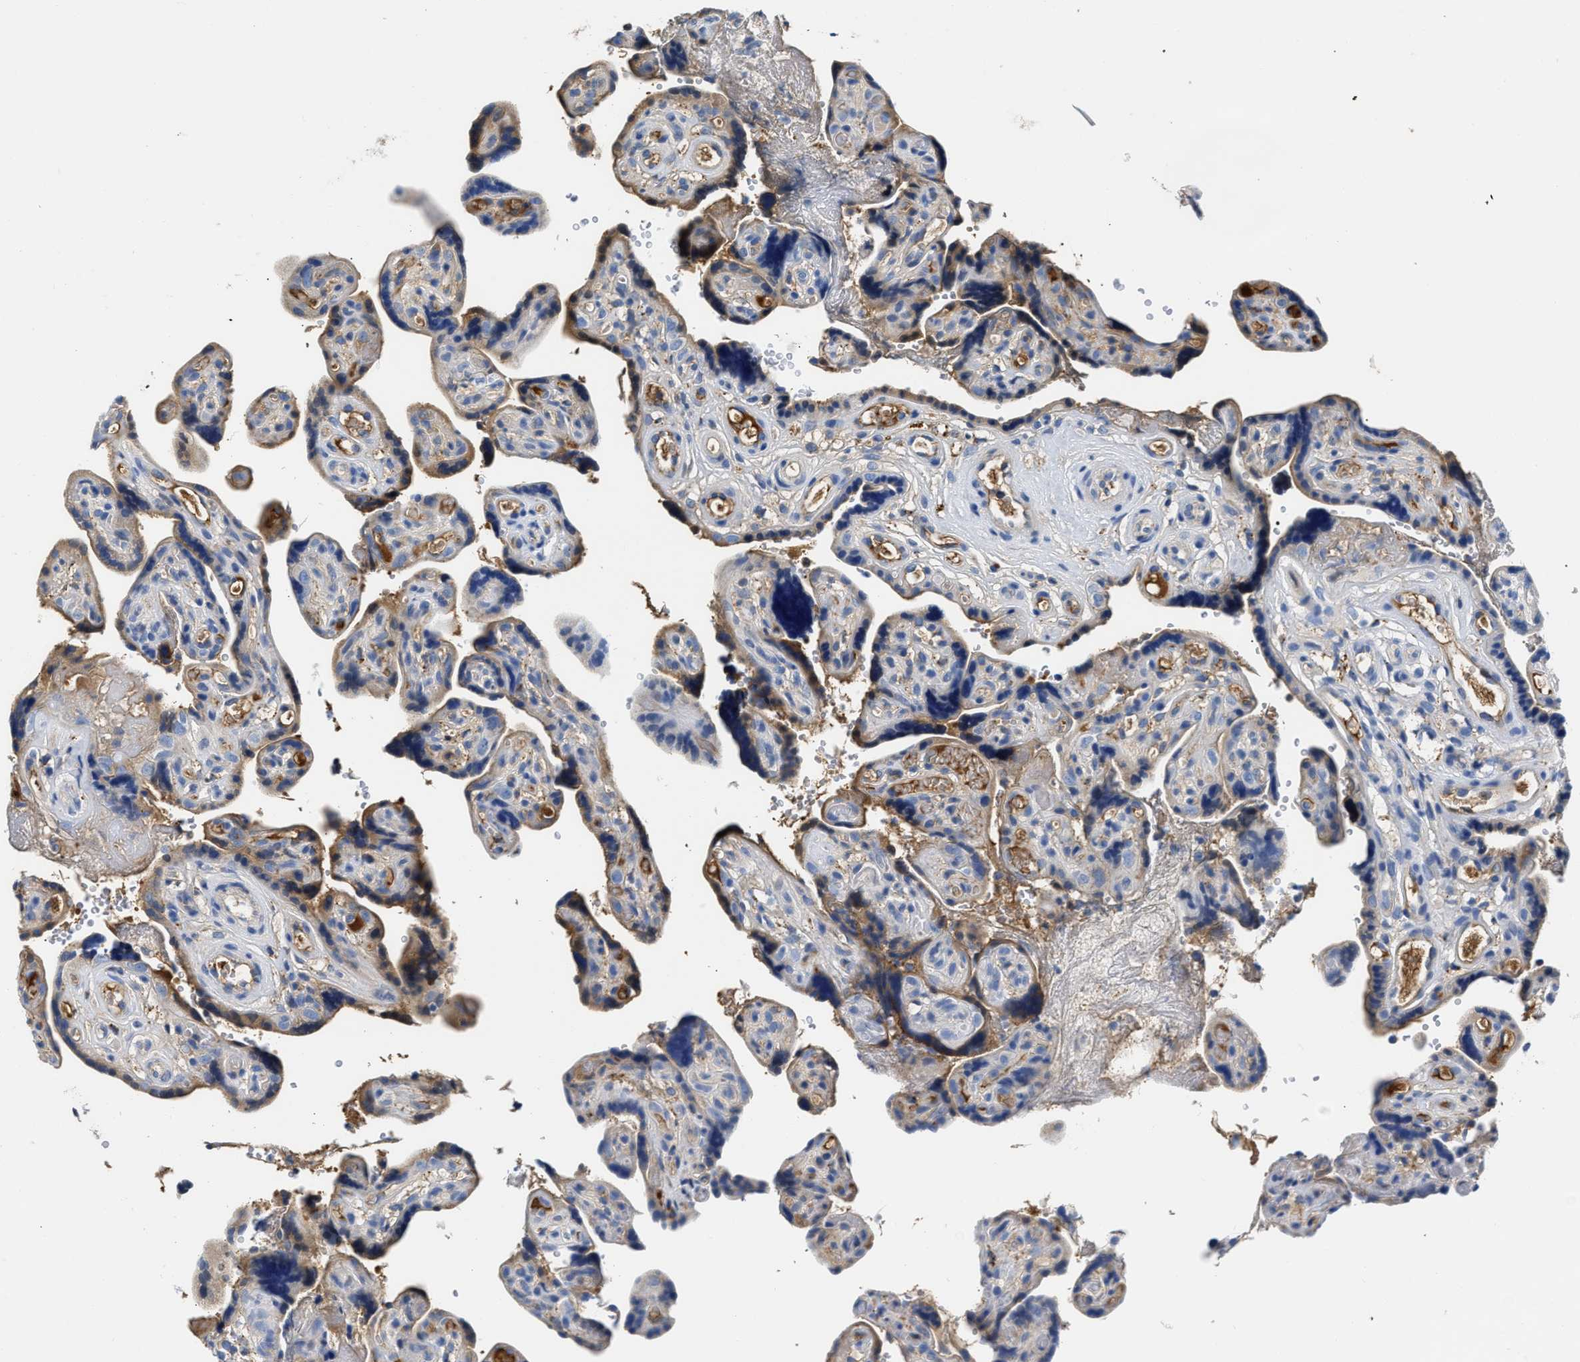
{"staining": {"intensity": "weak", "quantity": "25%-75%", "location": "cytoplasmic/membranous"}, "tissue": "placenta", "cell_type": "Decidual cells", "image_type": "normal", "snomed": [{"axis": "morphology", "description": "Normal tissue, NOS"}, {"axis": "topography", "description": "Placenta"}], "caption": "This is a photomicrograph of IHC staining of unremarkable placenta, which shows weak positivity in the cytoplasmic/membranous of decidual cells.", "gene": "GC", "patient": {"sex": "female", "age": 30}}